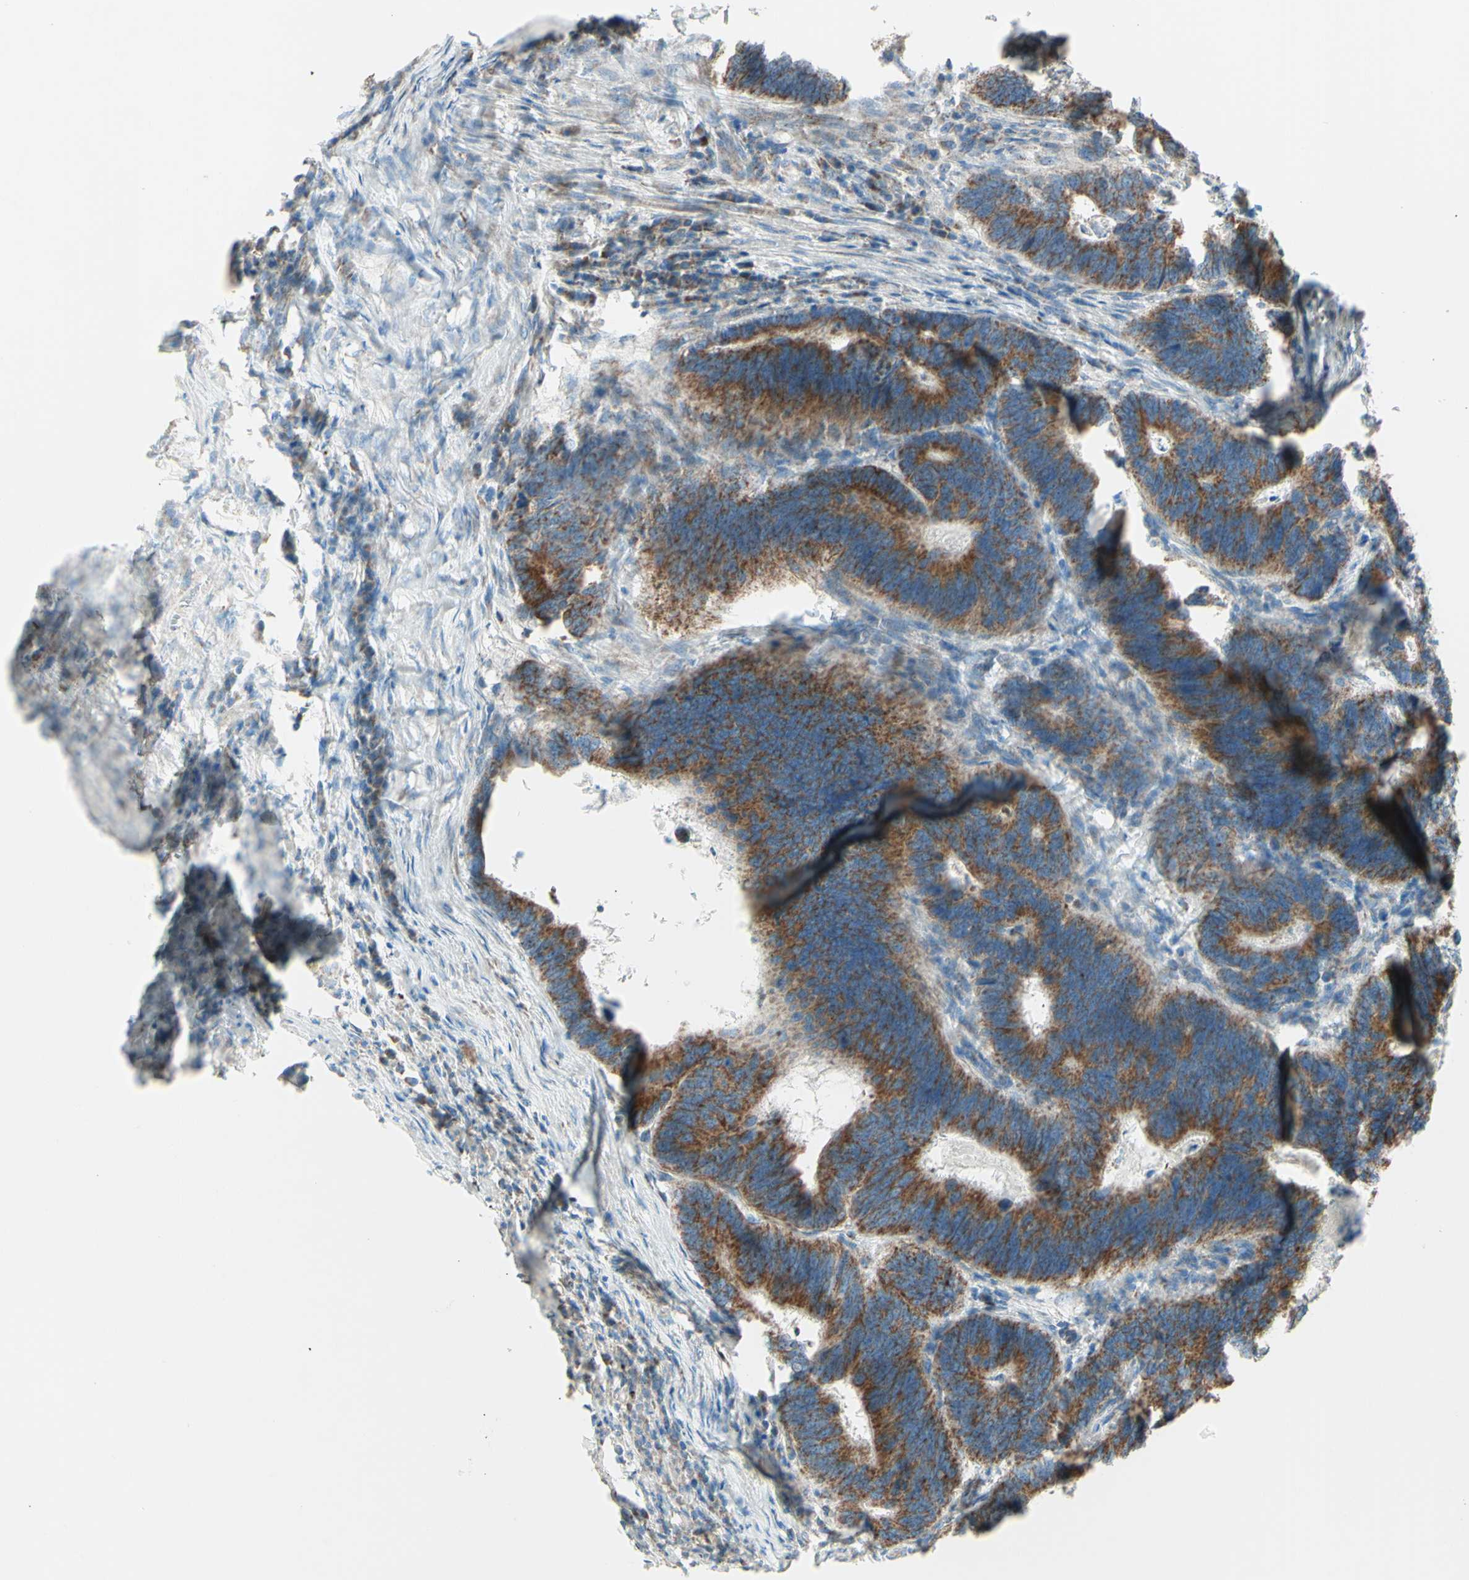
{"staining": {"intensity": "strong", "quantity": ">75%", "location": "cytoplasmic/membranous"}, "tissue": "colorectal cancer", "cell_type": "Tumor cells", "image_type": "cancer", "snomed": [{"axis": "morphology", "description": "Adenocarcinoma, NOS"}, {"axis": "topography", "description": "Colon"}], "caption": "Protein analysis of colorectal cancer tissue displays strong cytoplasmic/membranous positivity in approximately >75% of tumor cells. (Brightfield microscopy of DAB IHC at high magnification).", "gene": "RHOT1", "patient": {"sex": "male", "age": 72}}